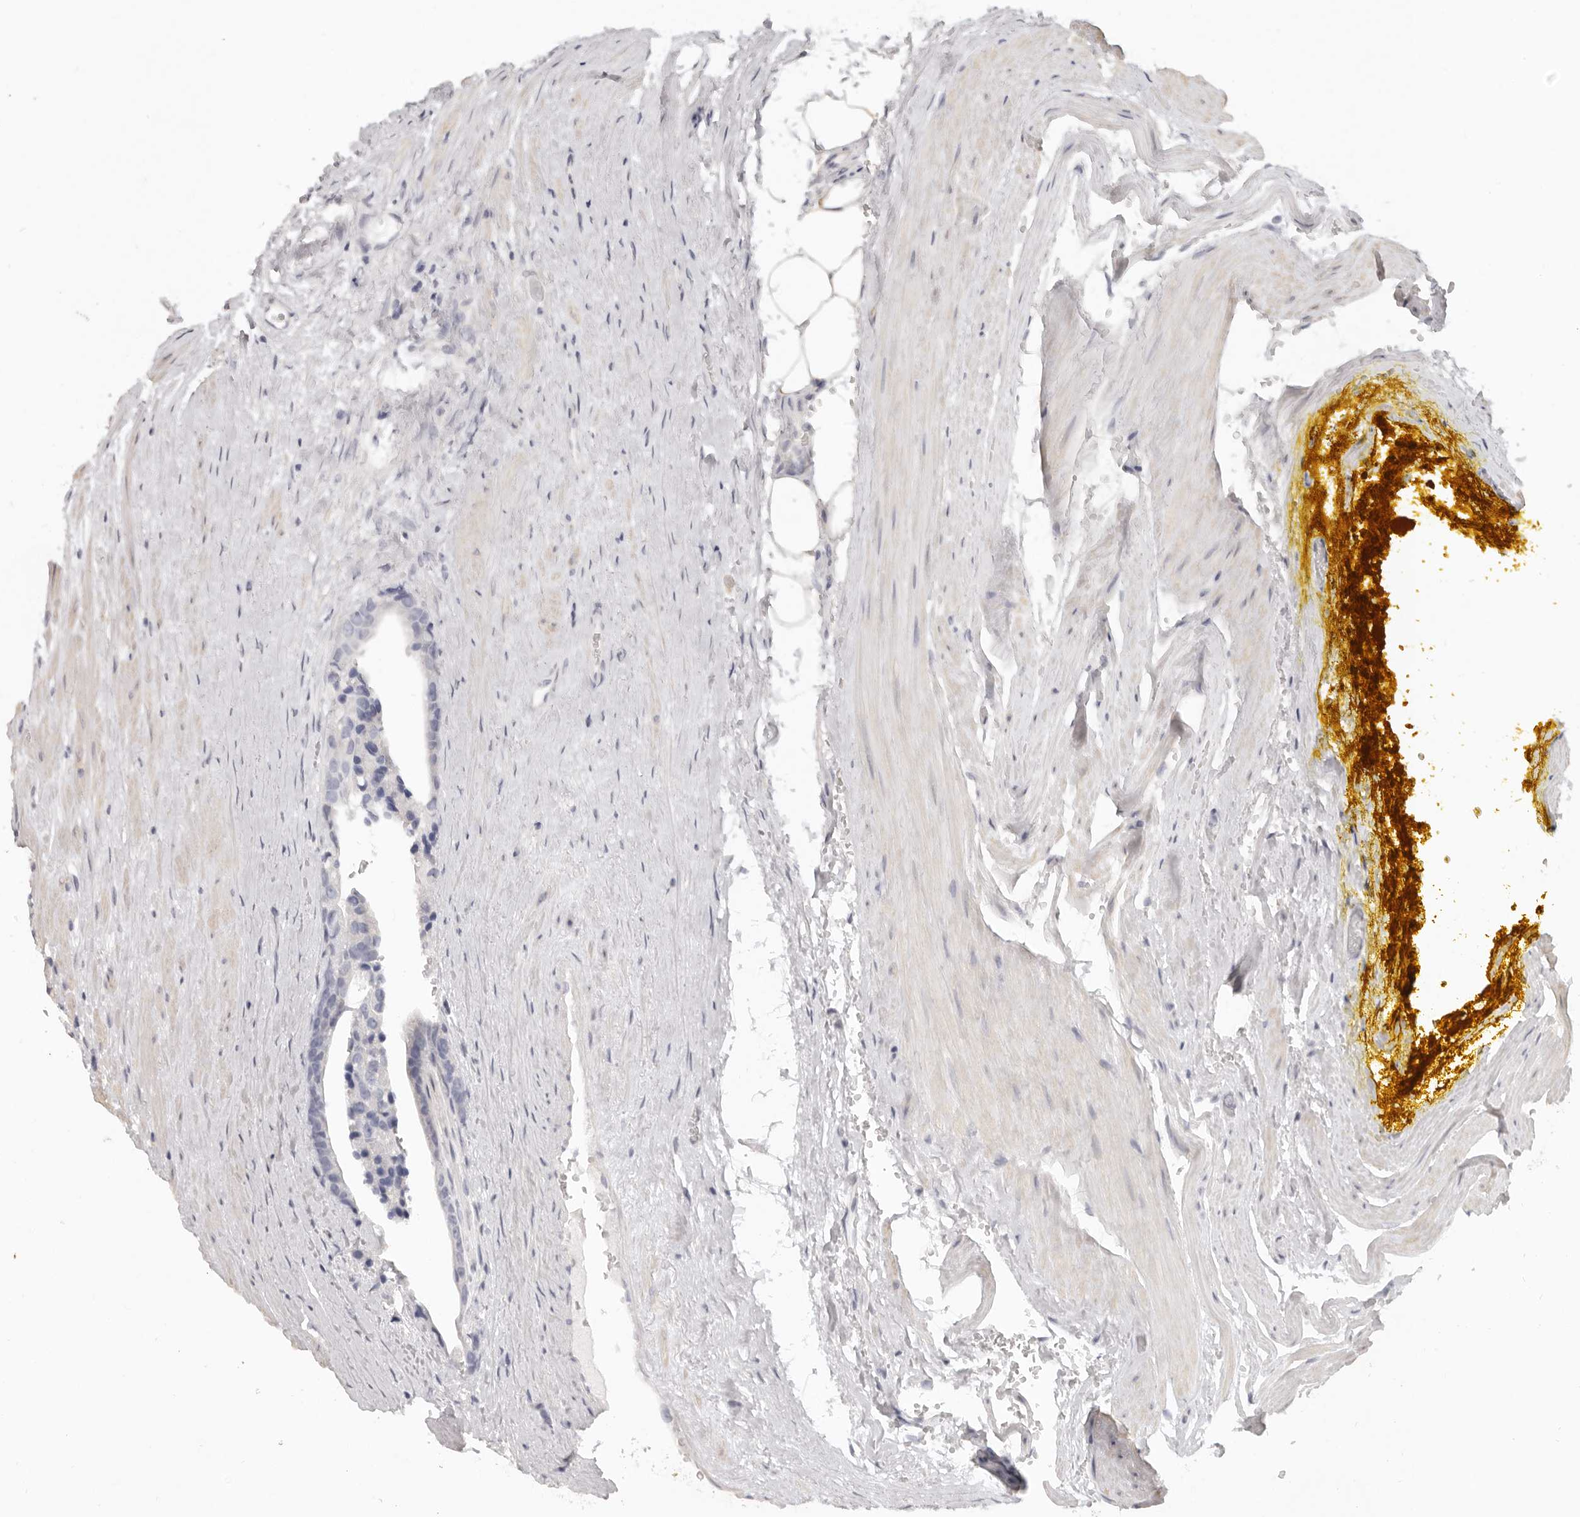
{"staining": {"intensity": "negative", "quantity": "none", "location": "none"}, "tissue": "prostate cancer", "cell_type": "Tumor cells", "image_type": "cancer", "snomed": [{"axis": "morphology", "description": "Adenocarcinoma, High grade"}, {"axis": "topography", "description": "Prostate"}], "caption": "This is an IHC histopathology image of human prostate cancer. There is no positivity in tumor cells.", "gene": "RXFP1", "patient": {"sex": "male", "age": 70}}